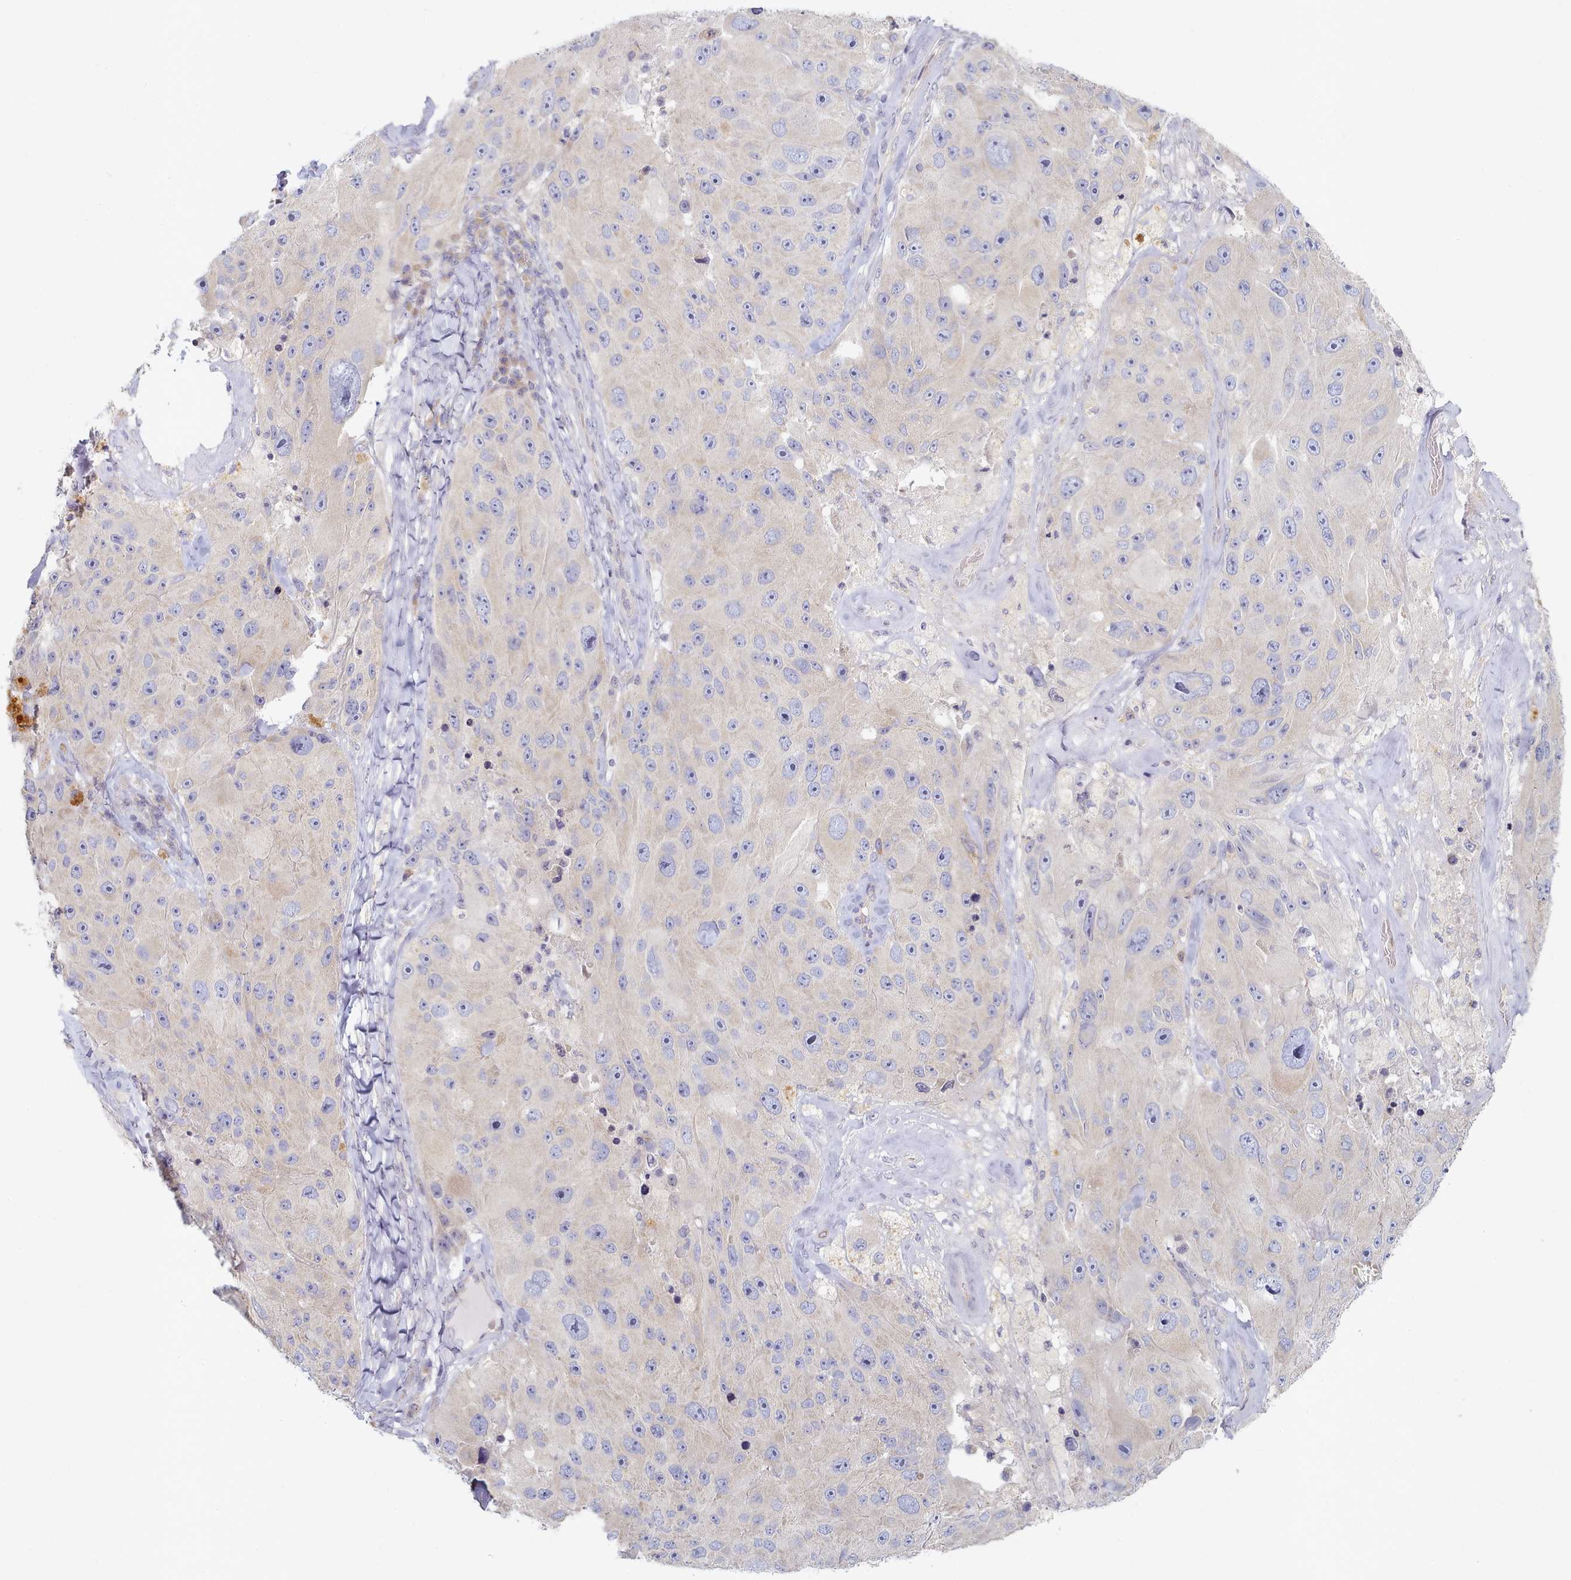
{"staining": {"intensity": "weak", "quantity": "<25%", "location": "cytoplasmic/membranous"}, "tissue": "melanoma", "cell_type": "Tumor cells", "image_type": "cancer", "snomed": [{"axis": "morphology", "description": "Malignant melanoma, Metastatic site"}, {"axis": "topography", "description": "Lymph node"}], "caption": "This photomicrograph is of melanoma stained with IHC to label a protein in brown with the nuclei are counter-stained blue. There is no positivity in tumor cells.", "gene": "TYW1B", "patient": {"sex": "male", "age": 62}}